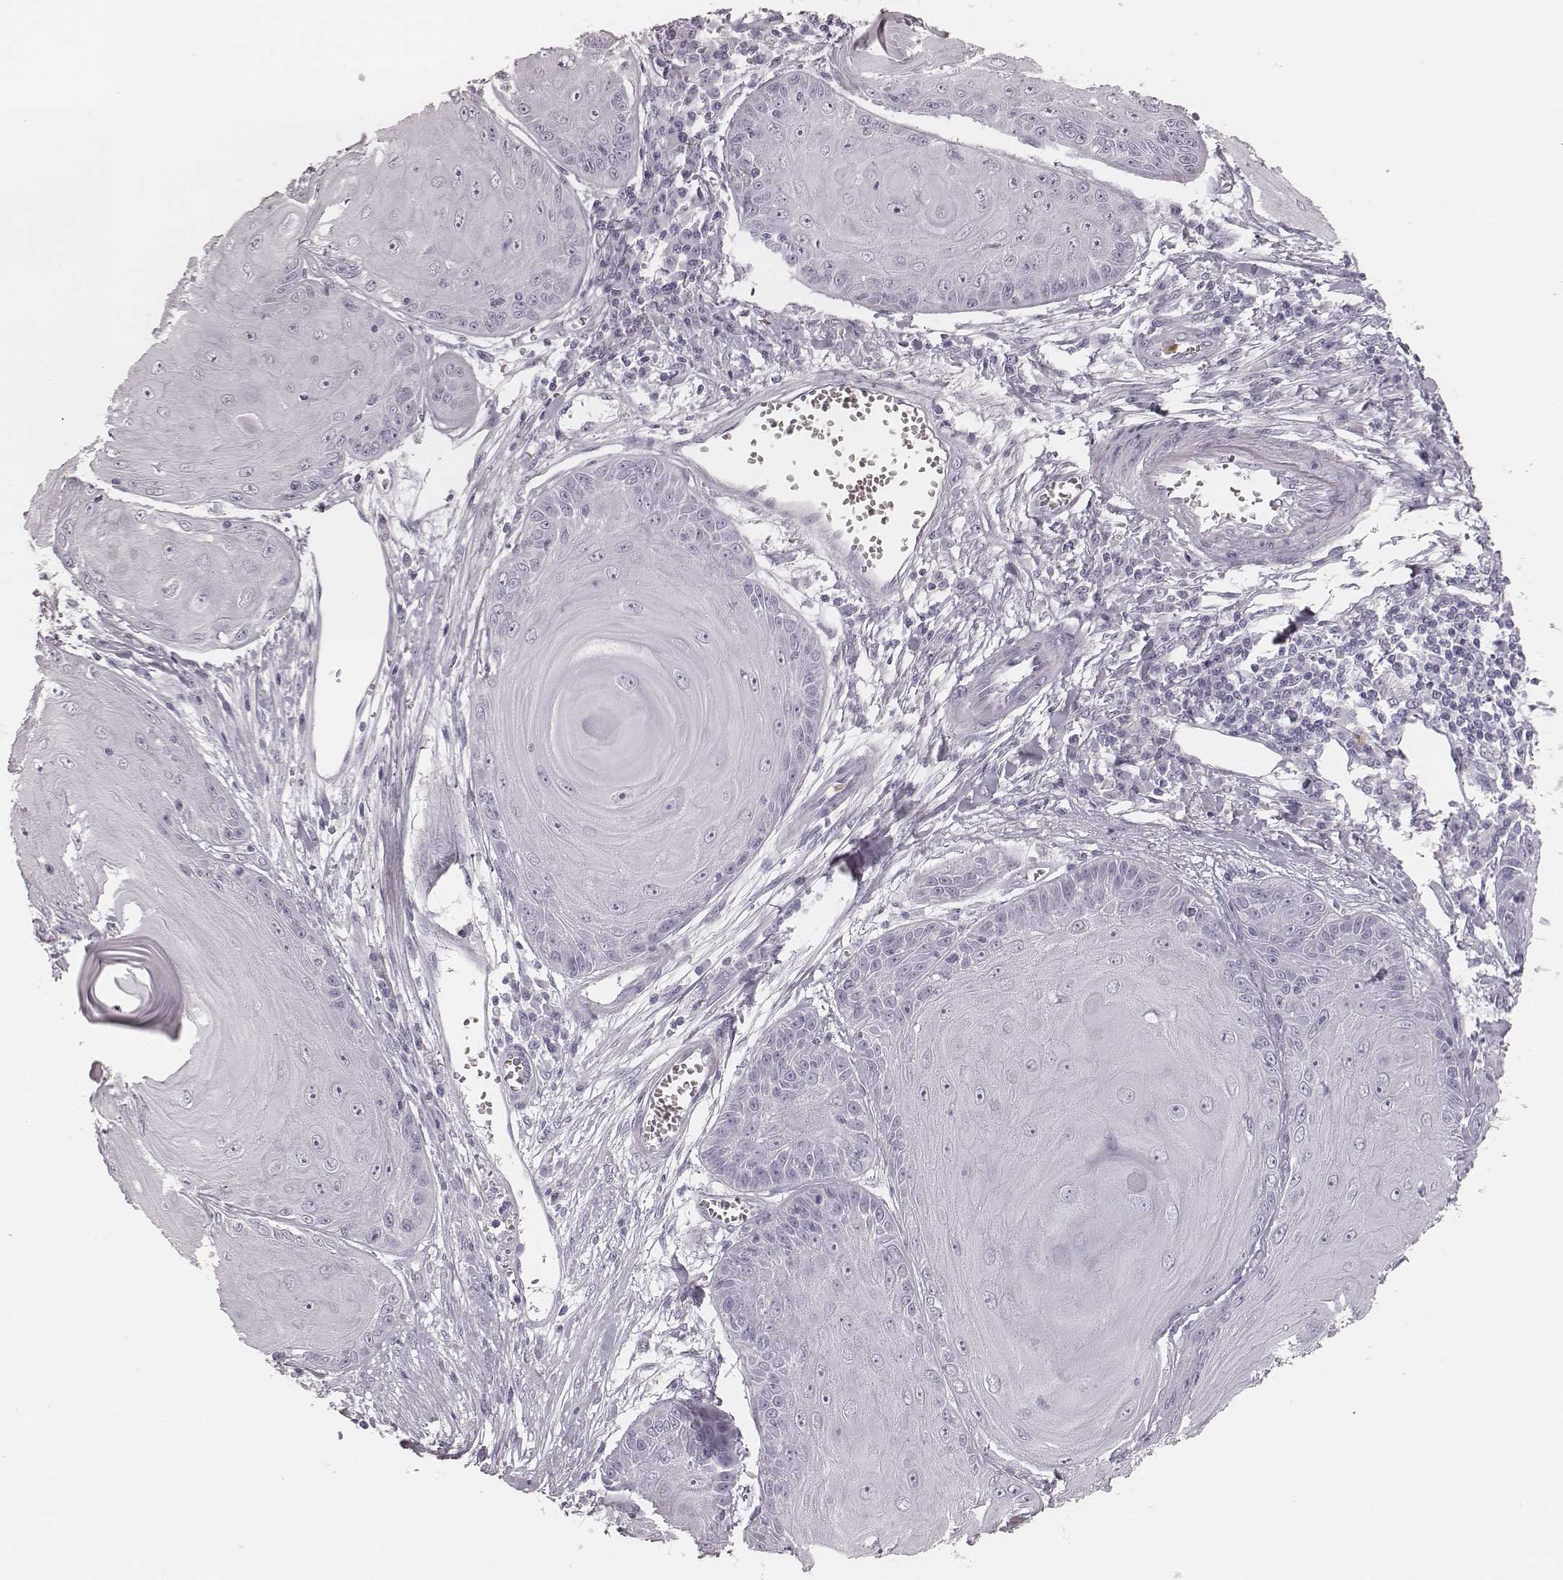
{"staining": {"intensity": "negative", "quantity": "none", "location": "none"}, "tissue": "skin cancer", "cell_type": "Tumor cells", "image_type": "cancer", "snomed": [{"axis": "morphology", "description": "Squamous cell carcinoma, NOS"}, {"axis": "topography", "description": "Skin"}, {"axis": "topography", "description": "Vulva"}], "caption": "The histopathology image shows no staining of tumor cells in skin cancer. (DAB (3,3'-diaminobenzidine) immunohistochemistry (IHC), high magnification).", "gene": "ELANE", "patient": {"sex": "female", "age": 85}}